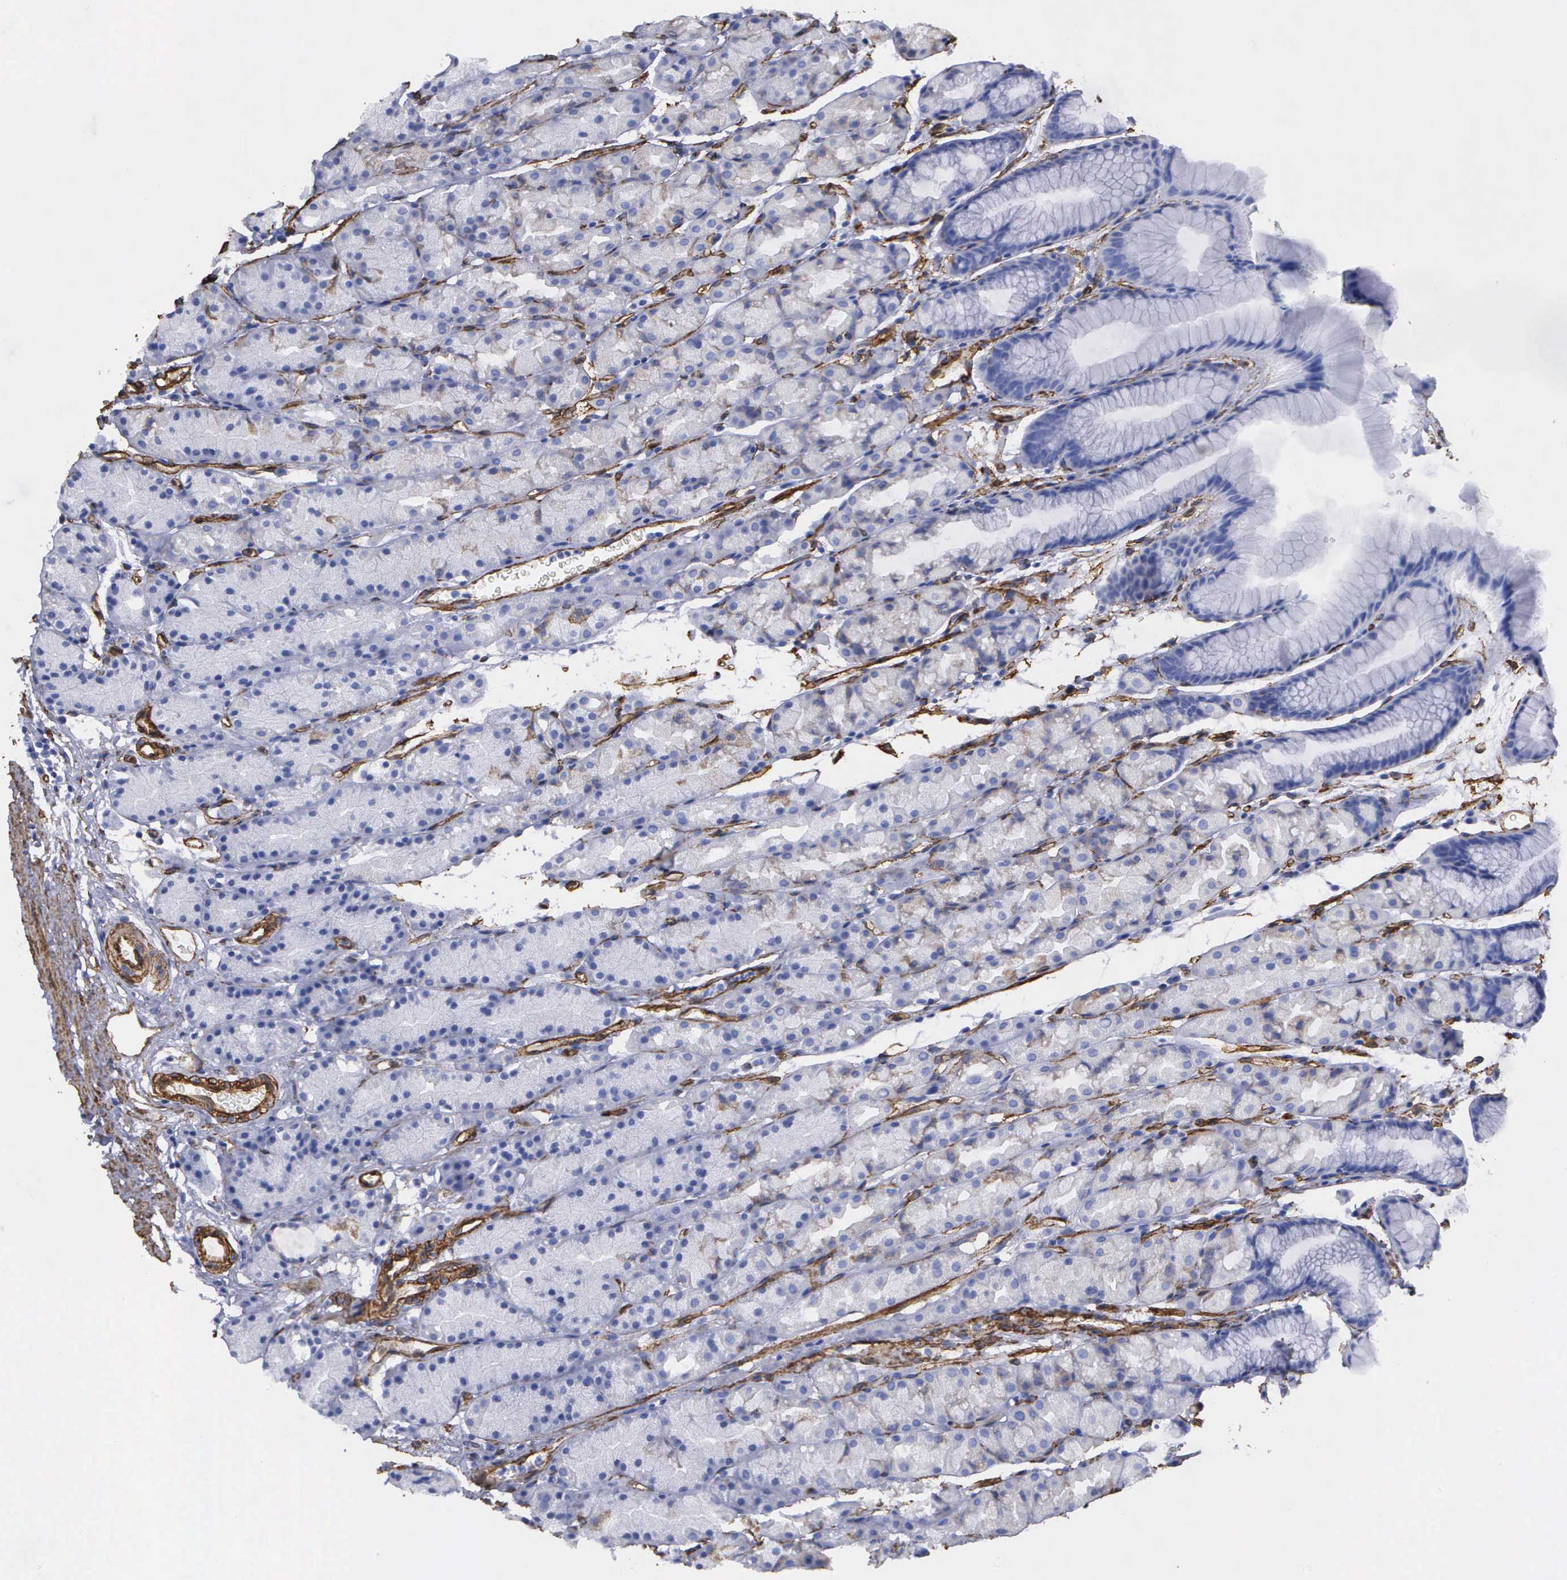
{"staining": {"intensity": "weak", "quantity": "<25%", "location": "cytoplasmic/membranous"}, "tissue": "stomach", "cell_type": "Glandular cells", "image_type": "normal", "snomed": [{"axis": "morphology", "description": "Normal tissue, NOS"}, {"axis": "topography", "description": "Esophagus"}, {"axis": "topography", "description": "Stomach, upper"}], "caption": "Protein analysis of normal stomach demonstrates no significant positivity in glandular cells. Nuclei are stained in blue.", "gene": "MAGEB10", "patient": {"sex": "male", "age": 47}}